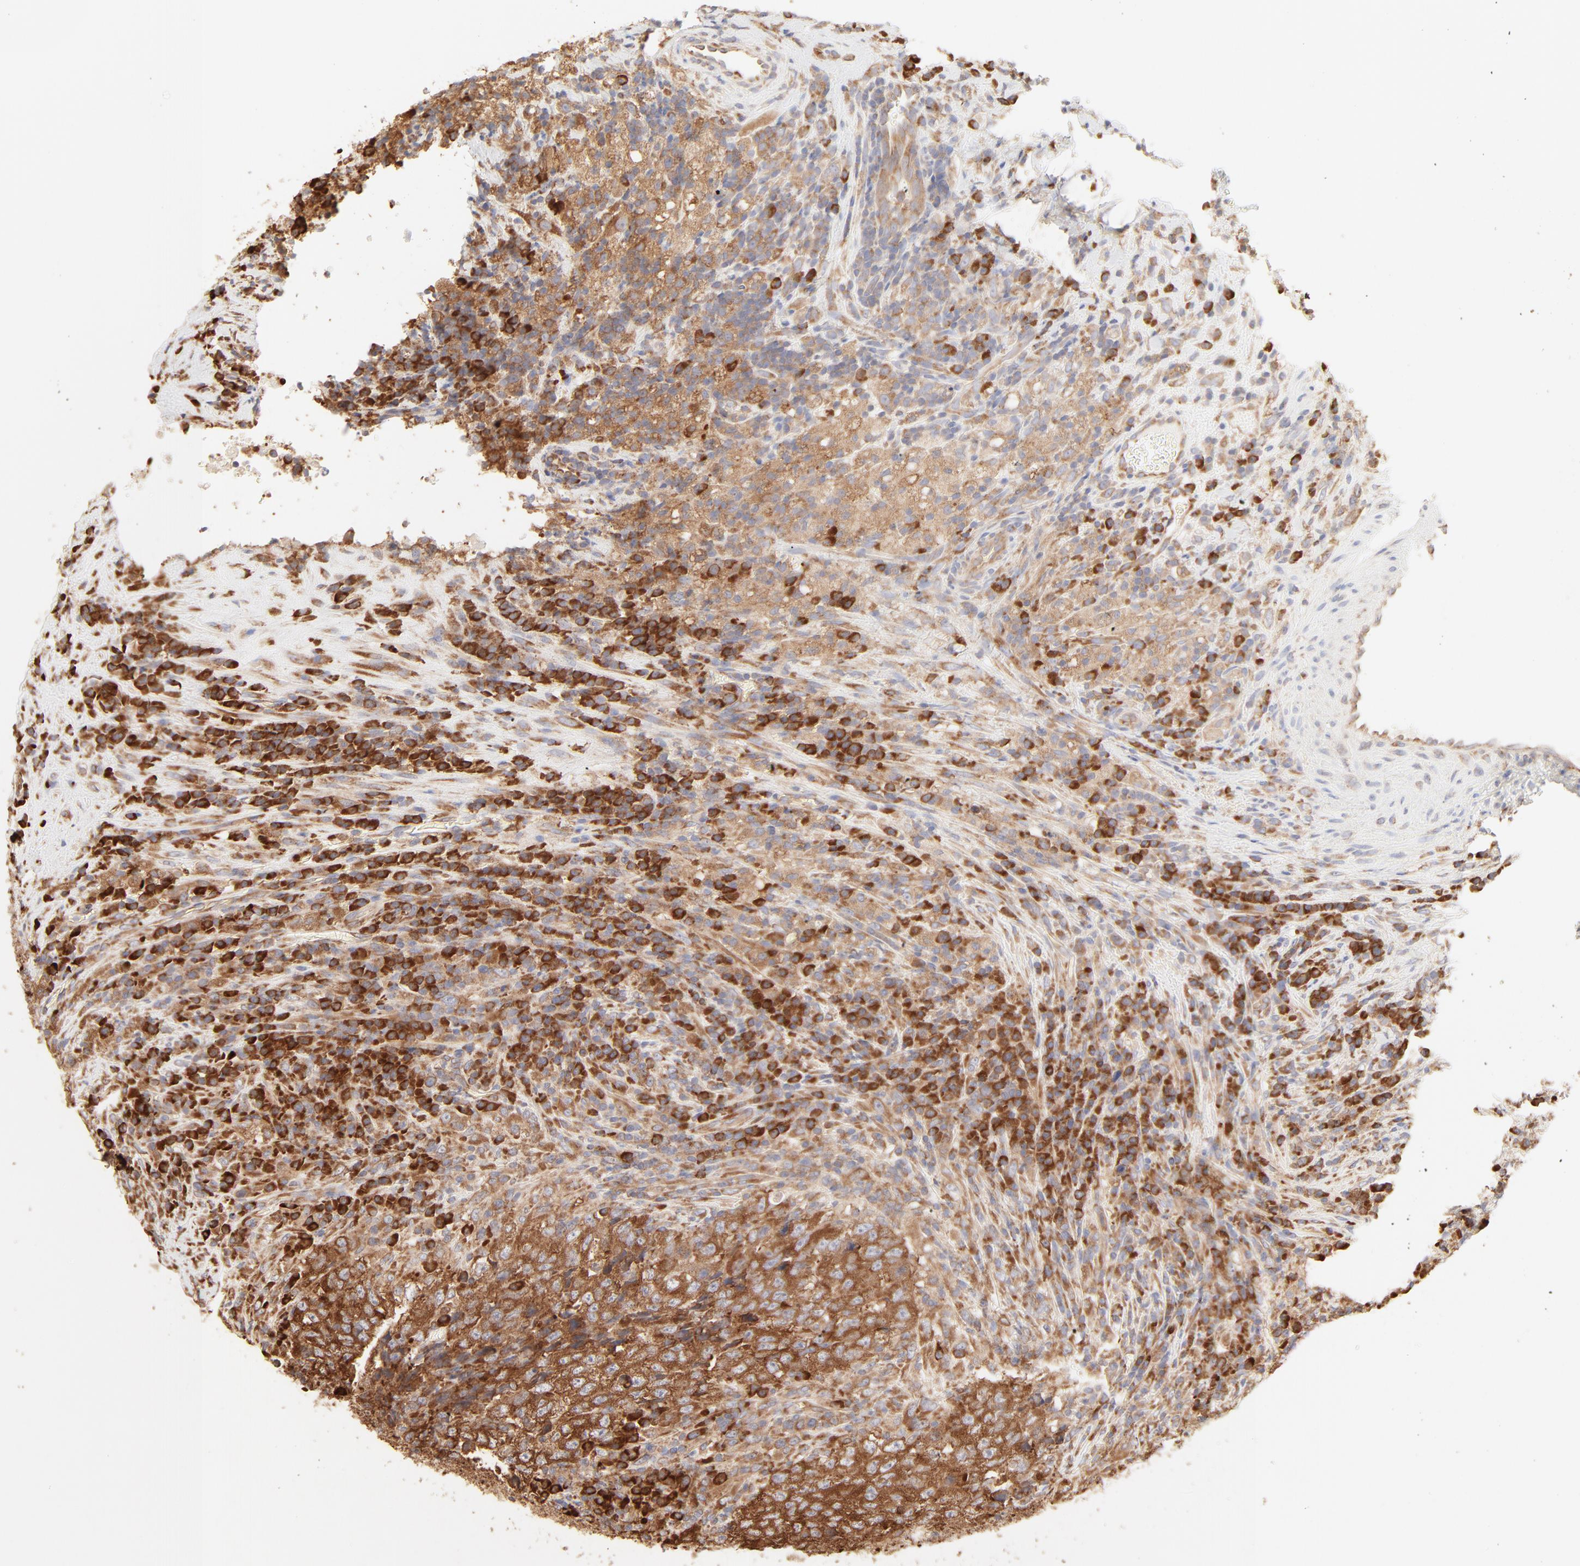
{"staining": {"intensity": "moderate", "quantity": ">75%", "location": "cytoplasmic/membranous"}, "tissue": "testis cancer", "cell_type": "Tumor cells", "image_type": "cancer", "snomed": [{"axis": "morphology", "description": "Necrosis, NOS"}, {"axis": "morphology", "description": "Carcinoma, Embryonal, NOS"}, {"axis": "topography", "description": "Testis"}], "caption": "This image shows immunohistochemistry staining of human testis cancer, with medium moderate cytoplasmic/membranous staining in approximately >75% of tumor cells.", "gene": "RPS20", "patient": {"sex": "male", "age": 19}}